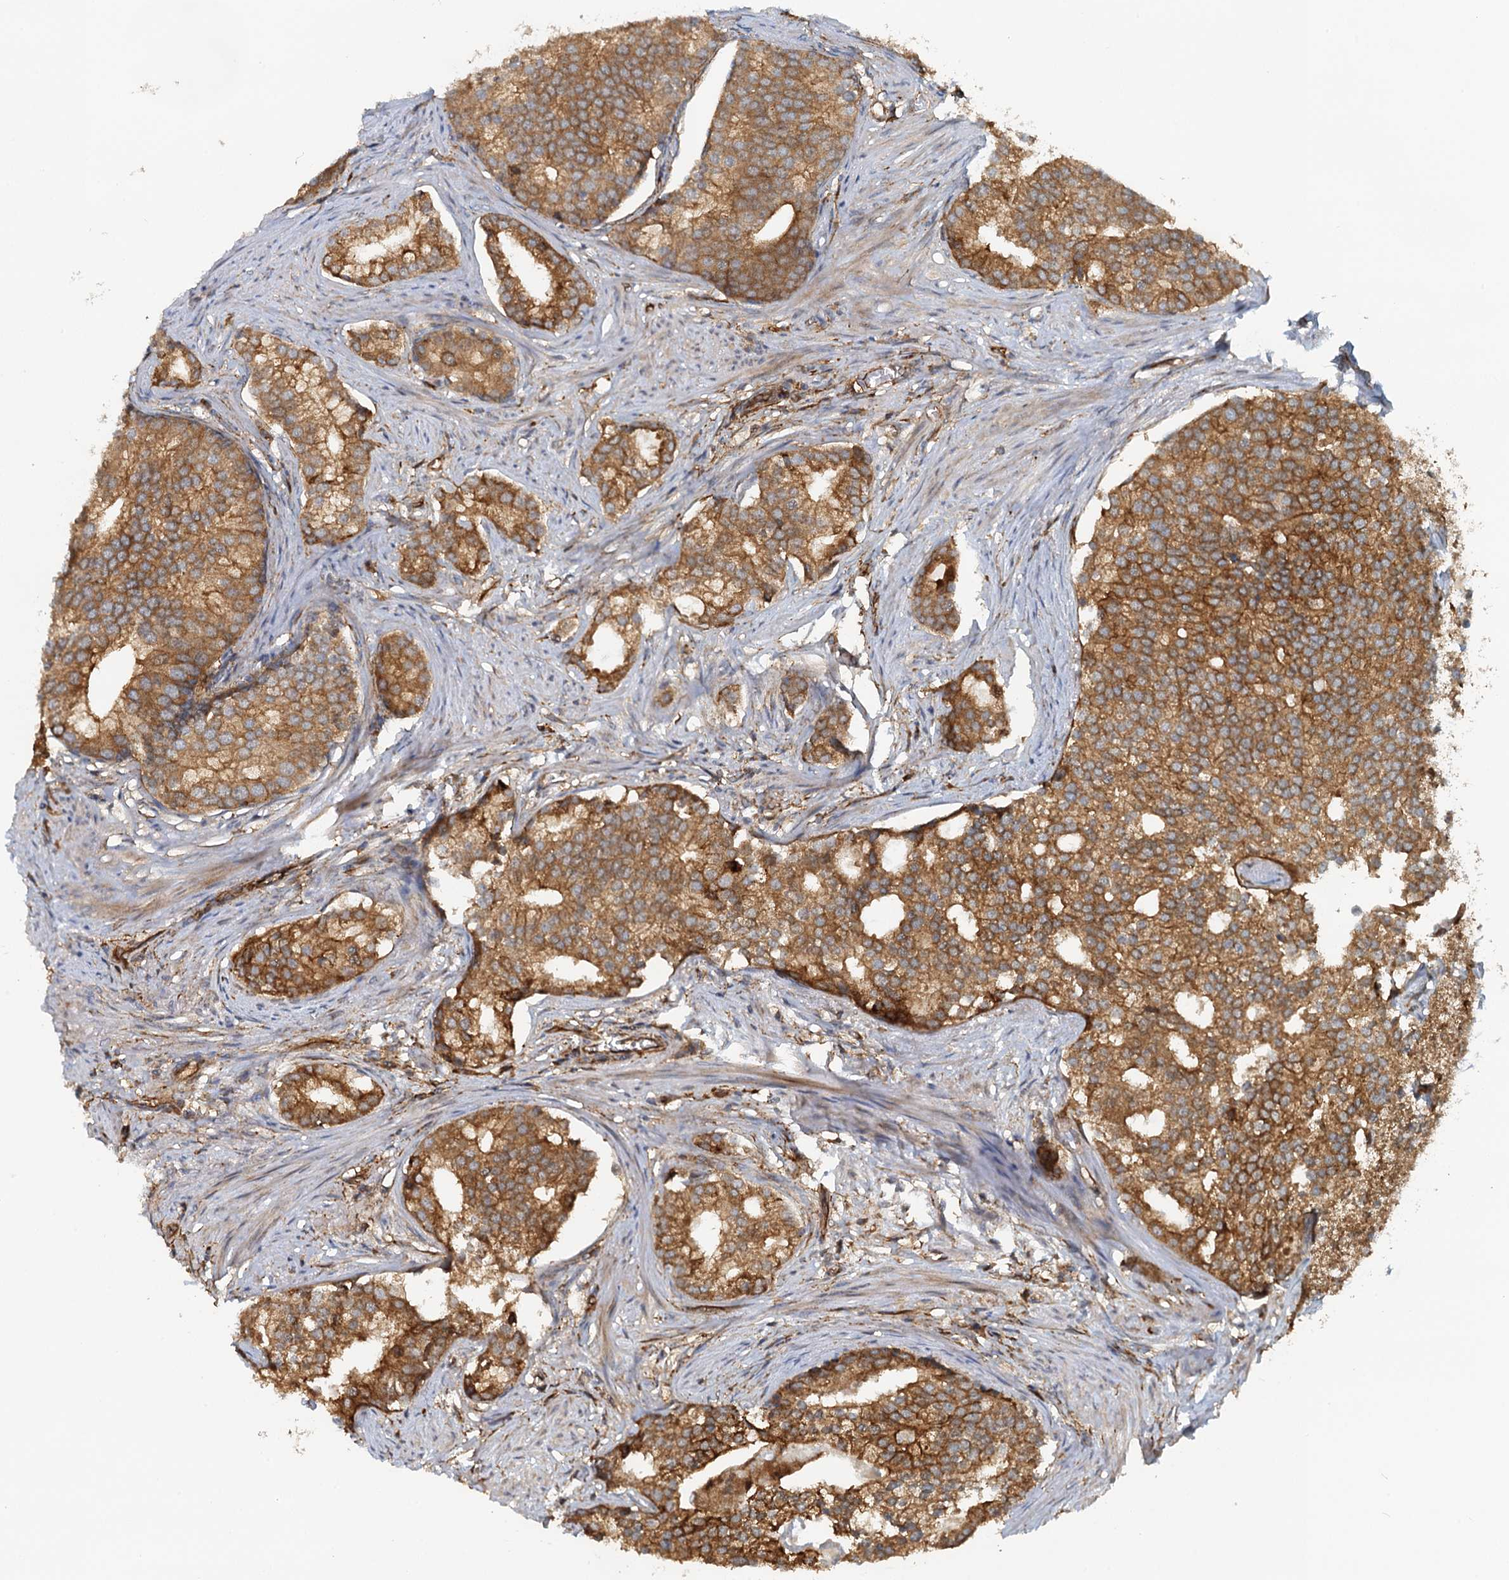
{"staining": {"intensity": "moderate", "quantity": ">75%", "location": "cytoplasmic/membranous"}, "tissue": "prostate cancer", "cell_type": "Tumor cells", "image_type": "cancer", "snomed": [{"axis": "morphology", "description": "Adenocarcinoma, Low grade"}, {"axis": "topography", "description": "Prostate"}], "caption": "Immunohistochemistry of human adenocarcinoma (low-grade) (prostate) exhibits medium levels of moderate cytoplasmic/membranous staining in approximately >75% of tumor cells.", "gene": "NIPAL3", "patient": {"sex": "male", "age": 71}}